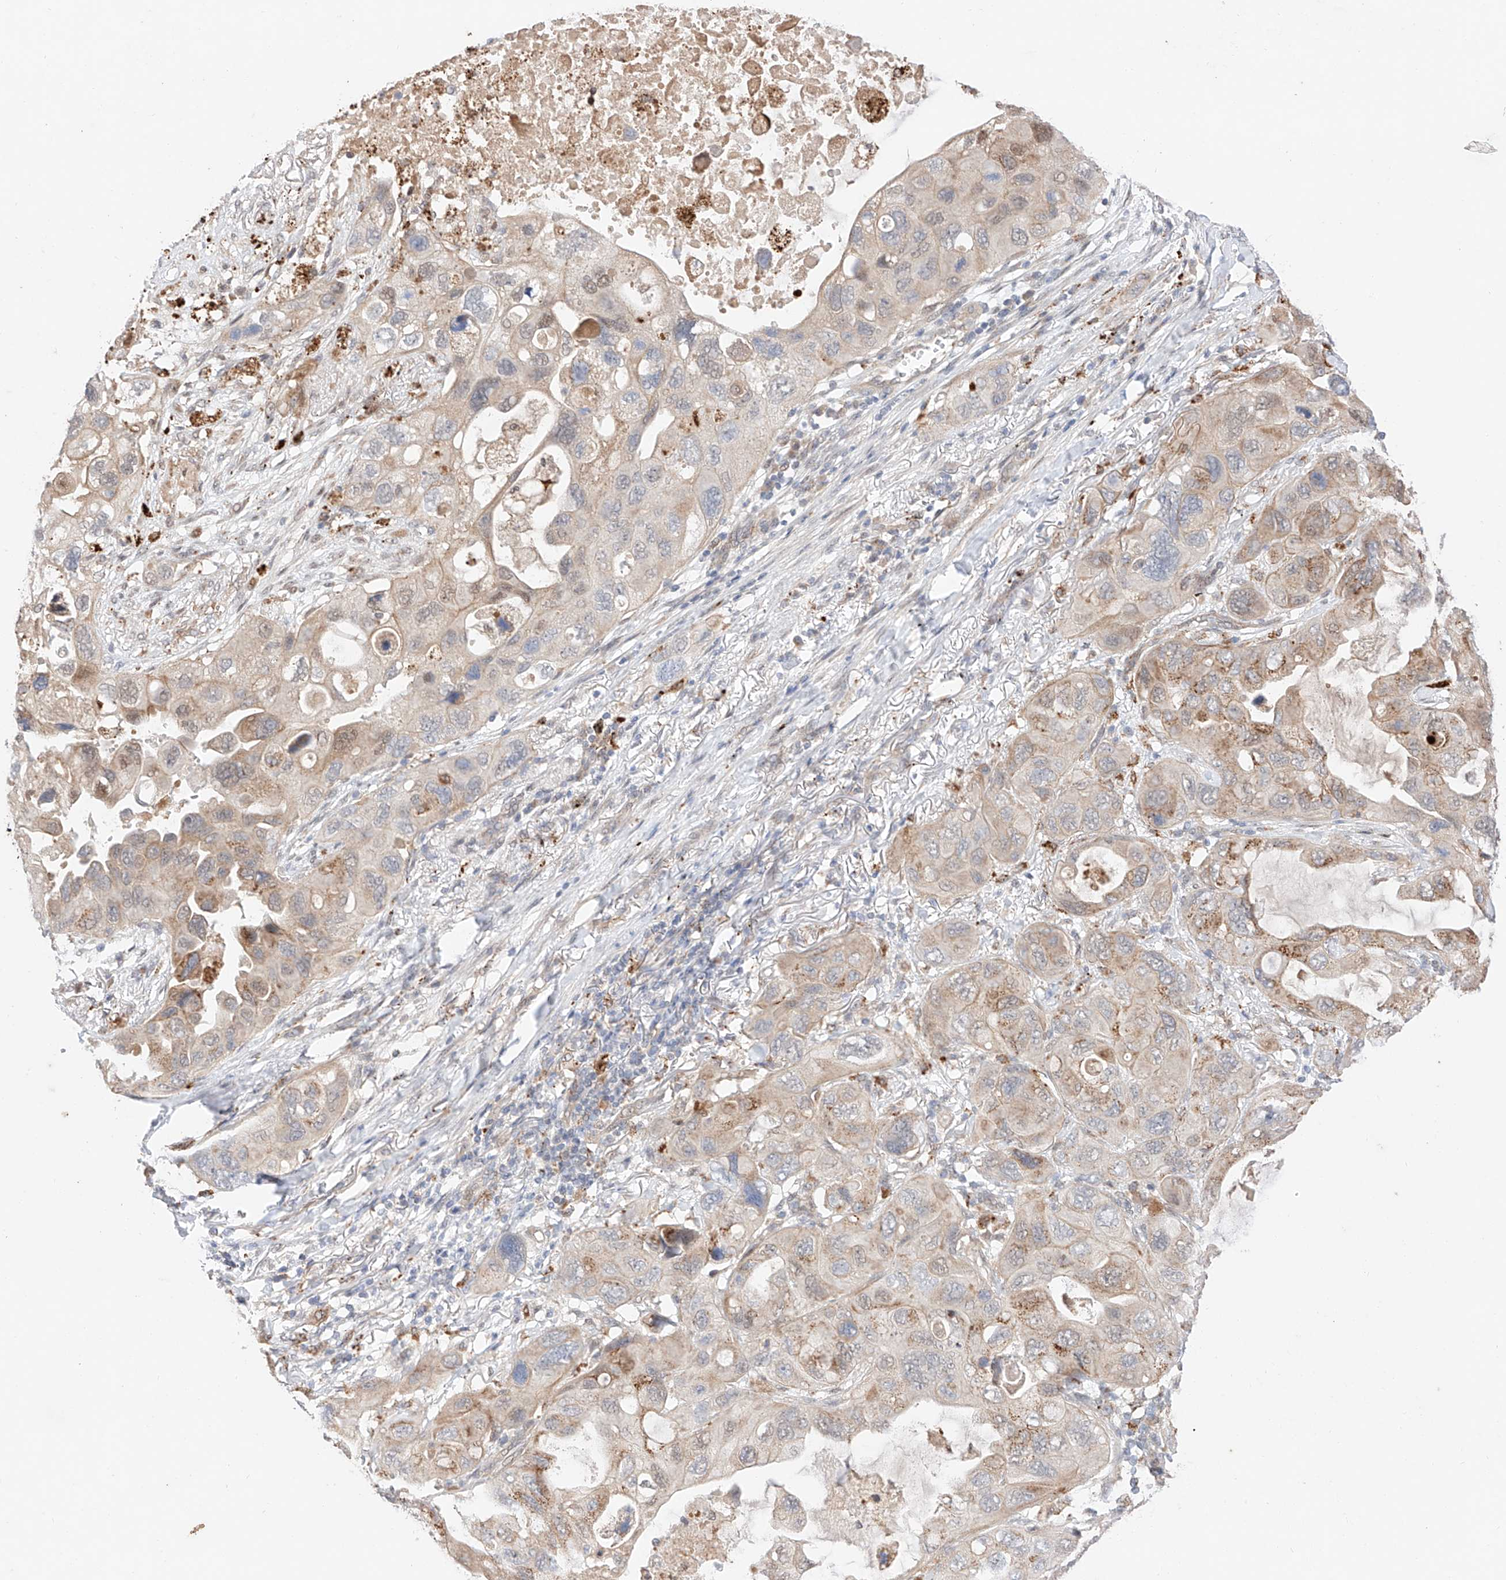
{"staining": {"intensity": "moderate", "quantity": "<25%", "location": "cytoplasmic/membranous"}, "tissue": "lung cancer", "cell_type": "Tumor cells", "image_type": "cancer", "snomed": [{"axis": "morphology", "description": "Squamous cell carcinoma, NOS"}, {"axis": "topography", "description": "Lung"}], "caption": "A low amount of moderate cytoplasmic/membranous expression is identified in about <25% of tumor cells in lung cancer tissue.", "gene": "GCNT1", "patient": {"sex": "female", "age": 73}}